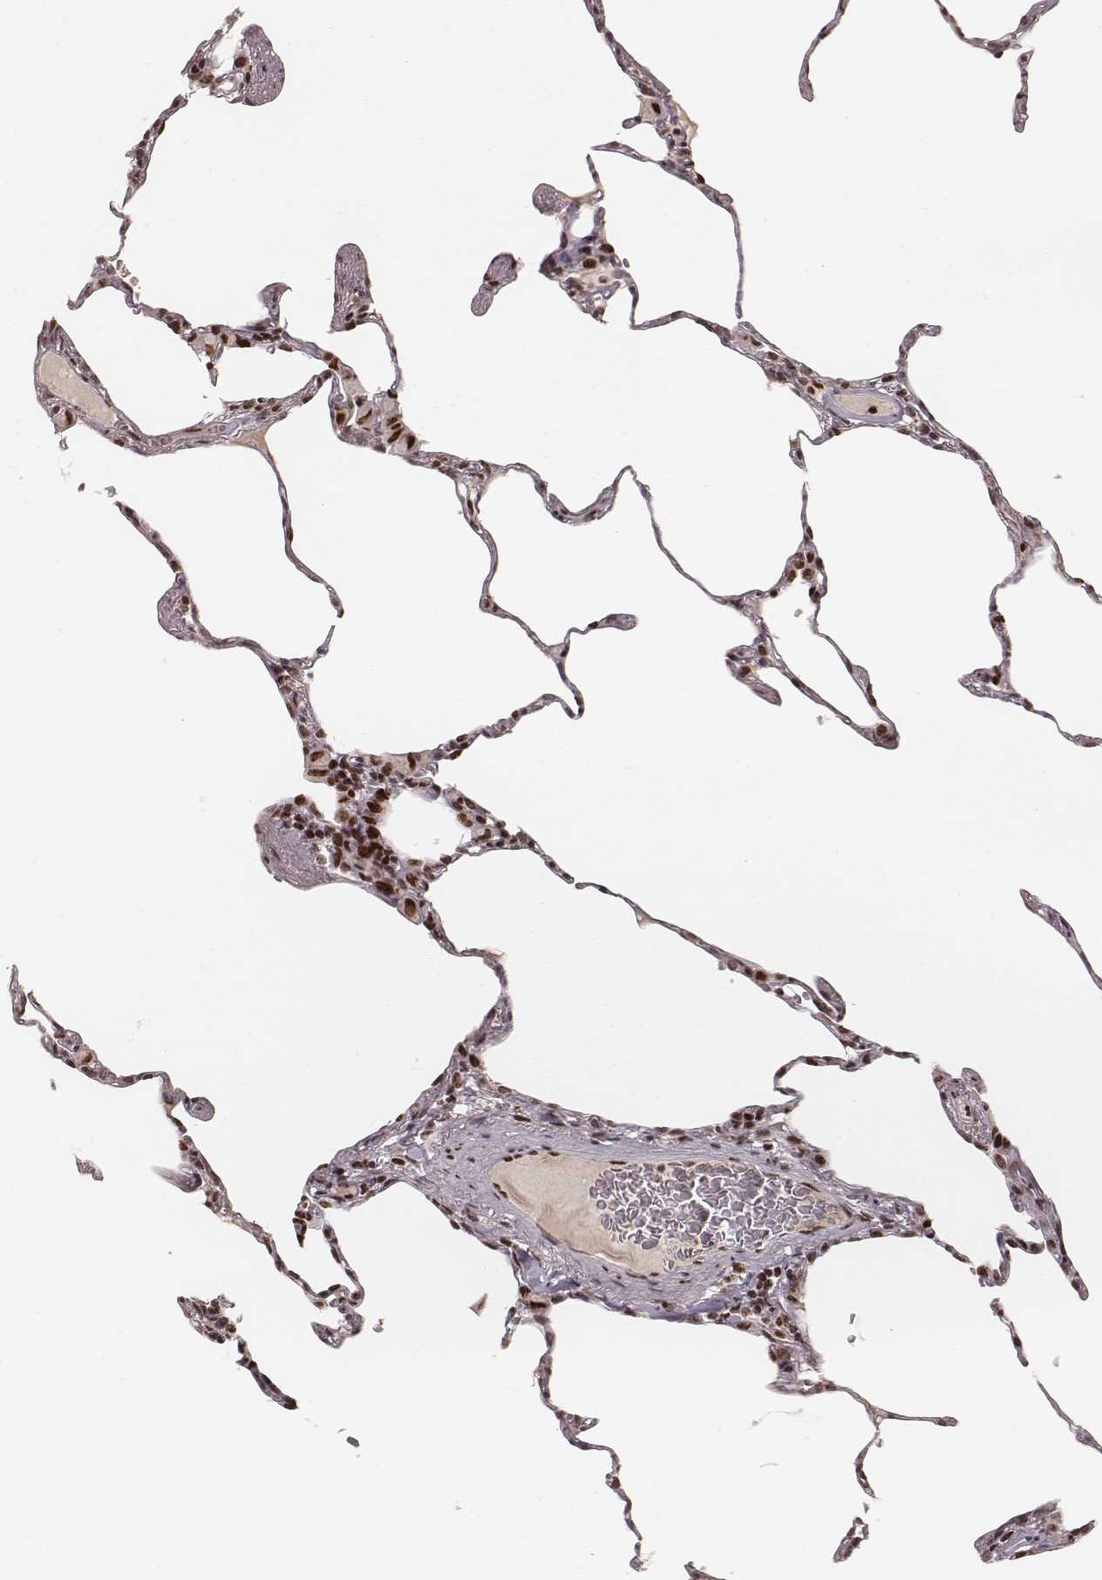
{"staining": {"intensity": "strong", "quantity": ">75%", "location": "nuclear"}, "tissue": "lung", "cell_type": "Alveolar cells", "image_type": "normal", "snomed": [{"axis": "morphology", "description": "Normal tissue, NOS"}, {"axis": "topography", "description": "Lung"}], "caption": "Immunohistochemistry (IHC) (DAB (3,3'-diaminobenzidine)) staining of benign lung reveals strong nuclear protein staining in about >75% of alveolar cells. The staining is performed using DAB (3,3'-diaminobenzidine) brown chromogen to label protein expression. The nuclei are counter-stained blue using hematoxylin.", "gene": "HNRNPC", "patient": {"sex": "female", "age": 57}}